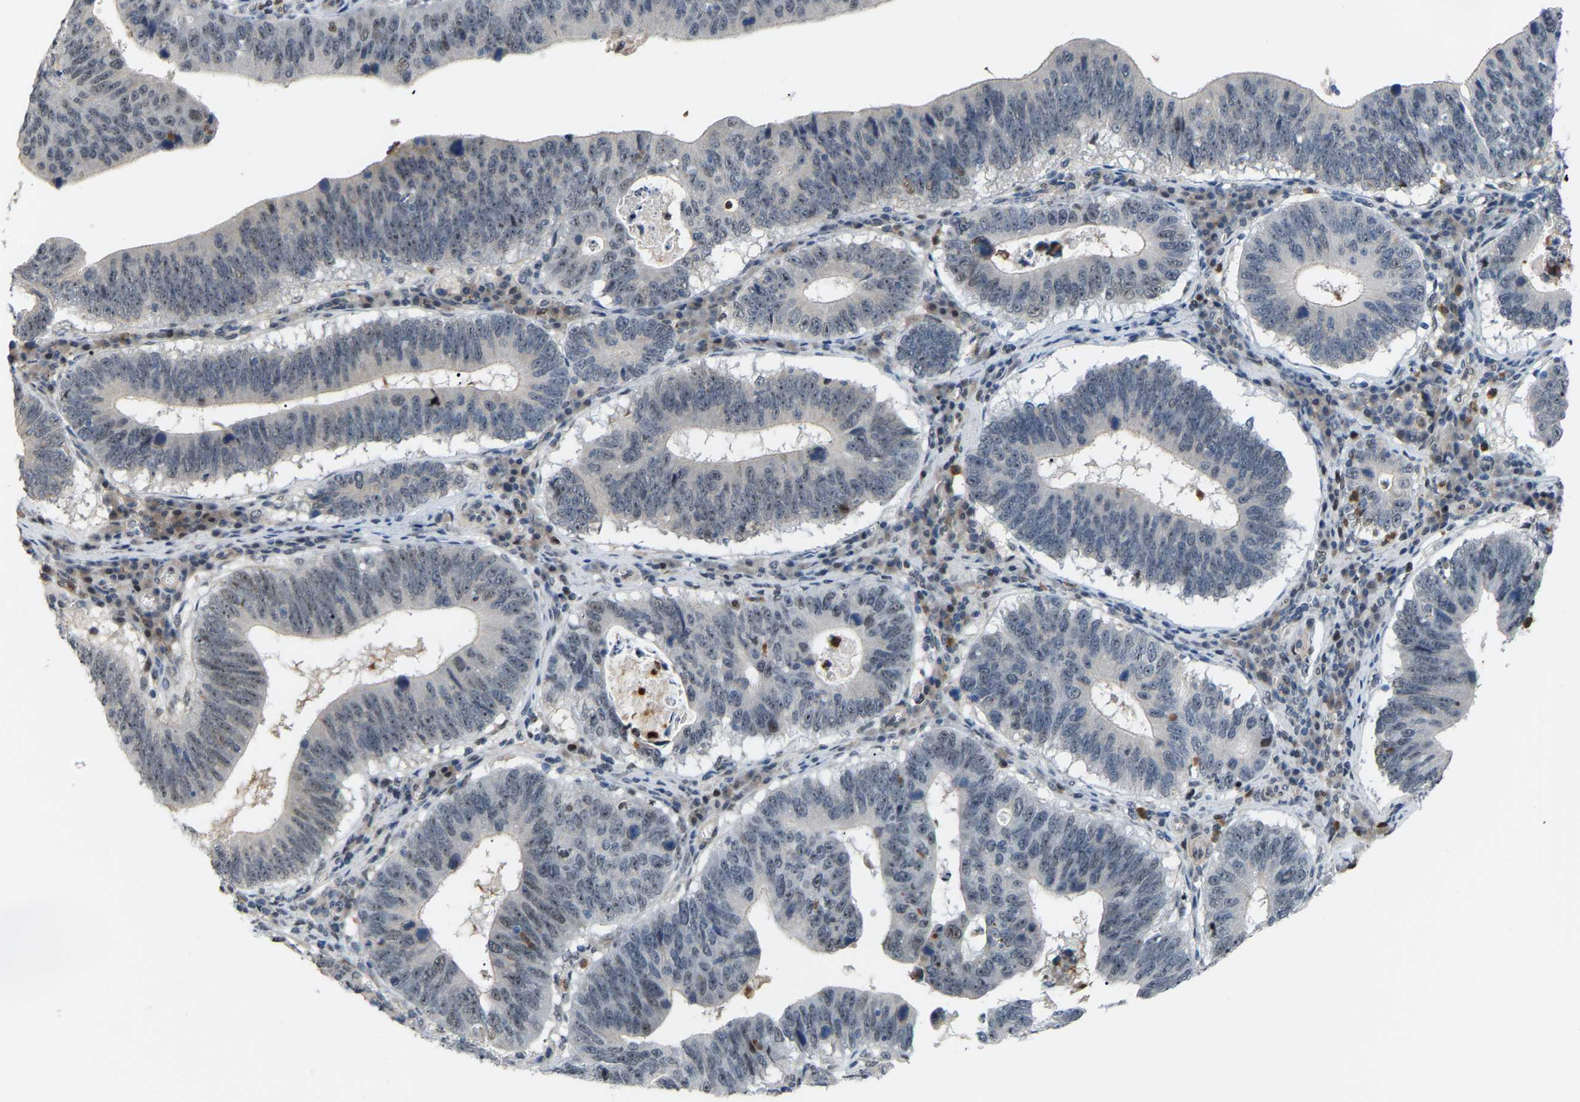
{"staining": {"intensity": "negative", "quantity": "none", "location": "none"}, "tissue": "stomach cancer", "cell_type": "Tumor cells", "image_type": "cancer", "snomed": [{"axis": "morphology", "description": "Adenocarcinoma, NOS"}, {"axis": "topography", "description": "Stomach"}], "caption": "This is an IHC photomicrograph of stomach cancer. There is no positivity in tumor cells.", "gene": "CROT", "patient": {"sex": "male", "age": 59}}